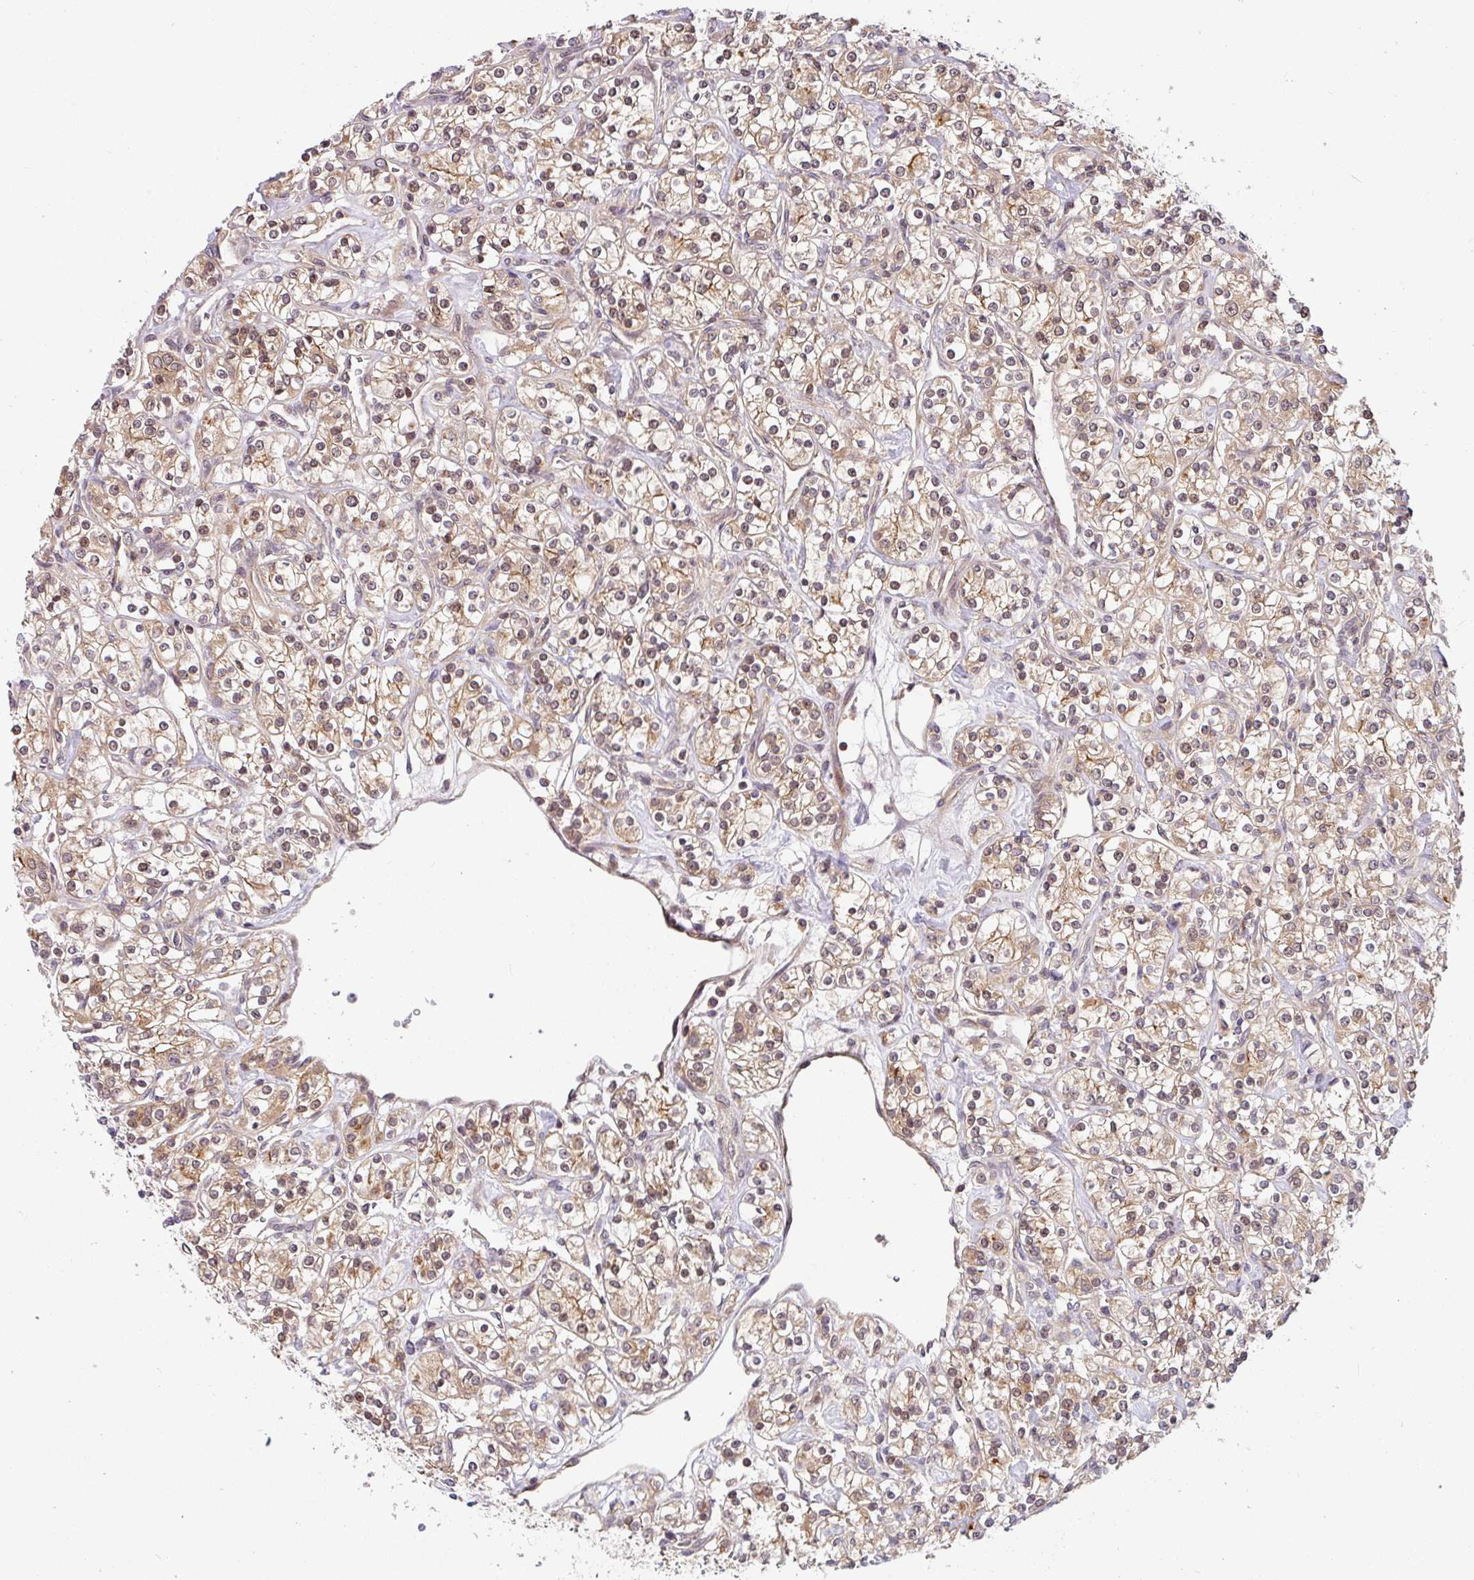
{"staining": {"intensity": "weak", "quantity": ">75%", "location": "cytoplasmic/membranous,nuclear"}, "tissue": "renal cancer", "cell_type": "Tumor cells", "image_type": "cancer", "snomed": [{"axis": "morphology", "description": "Adenocarcinoma, NOS"}, {"axis": "topography", "description": "Kidney"}], "caption": "Immunohistochemical staining of human adenocarcinoma (renal) shows weak cytoplasmic/membranous and nuclear protein expression in approximately >75% of tumor cells.", "gene": "SHB", "patient": {"sex": "male", "age": 77}}